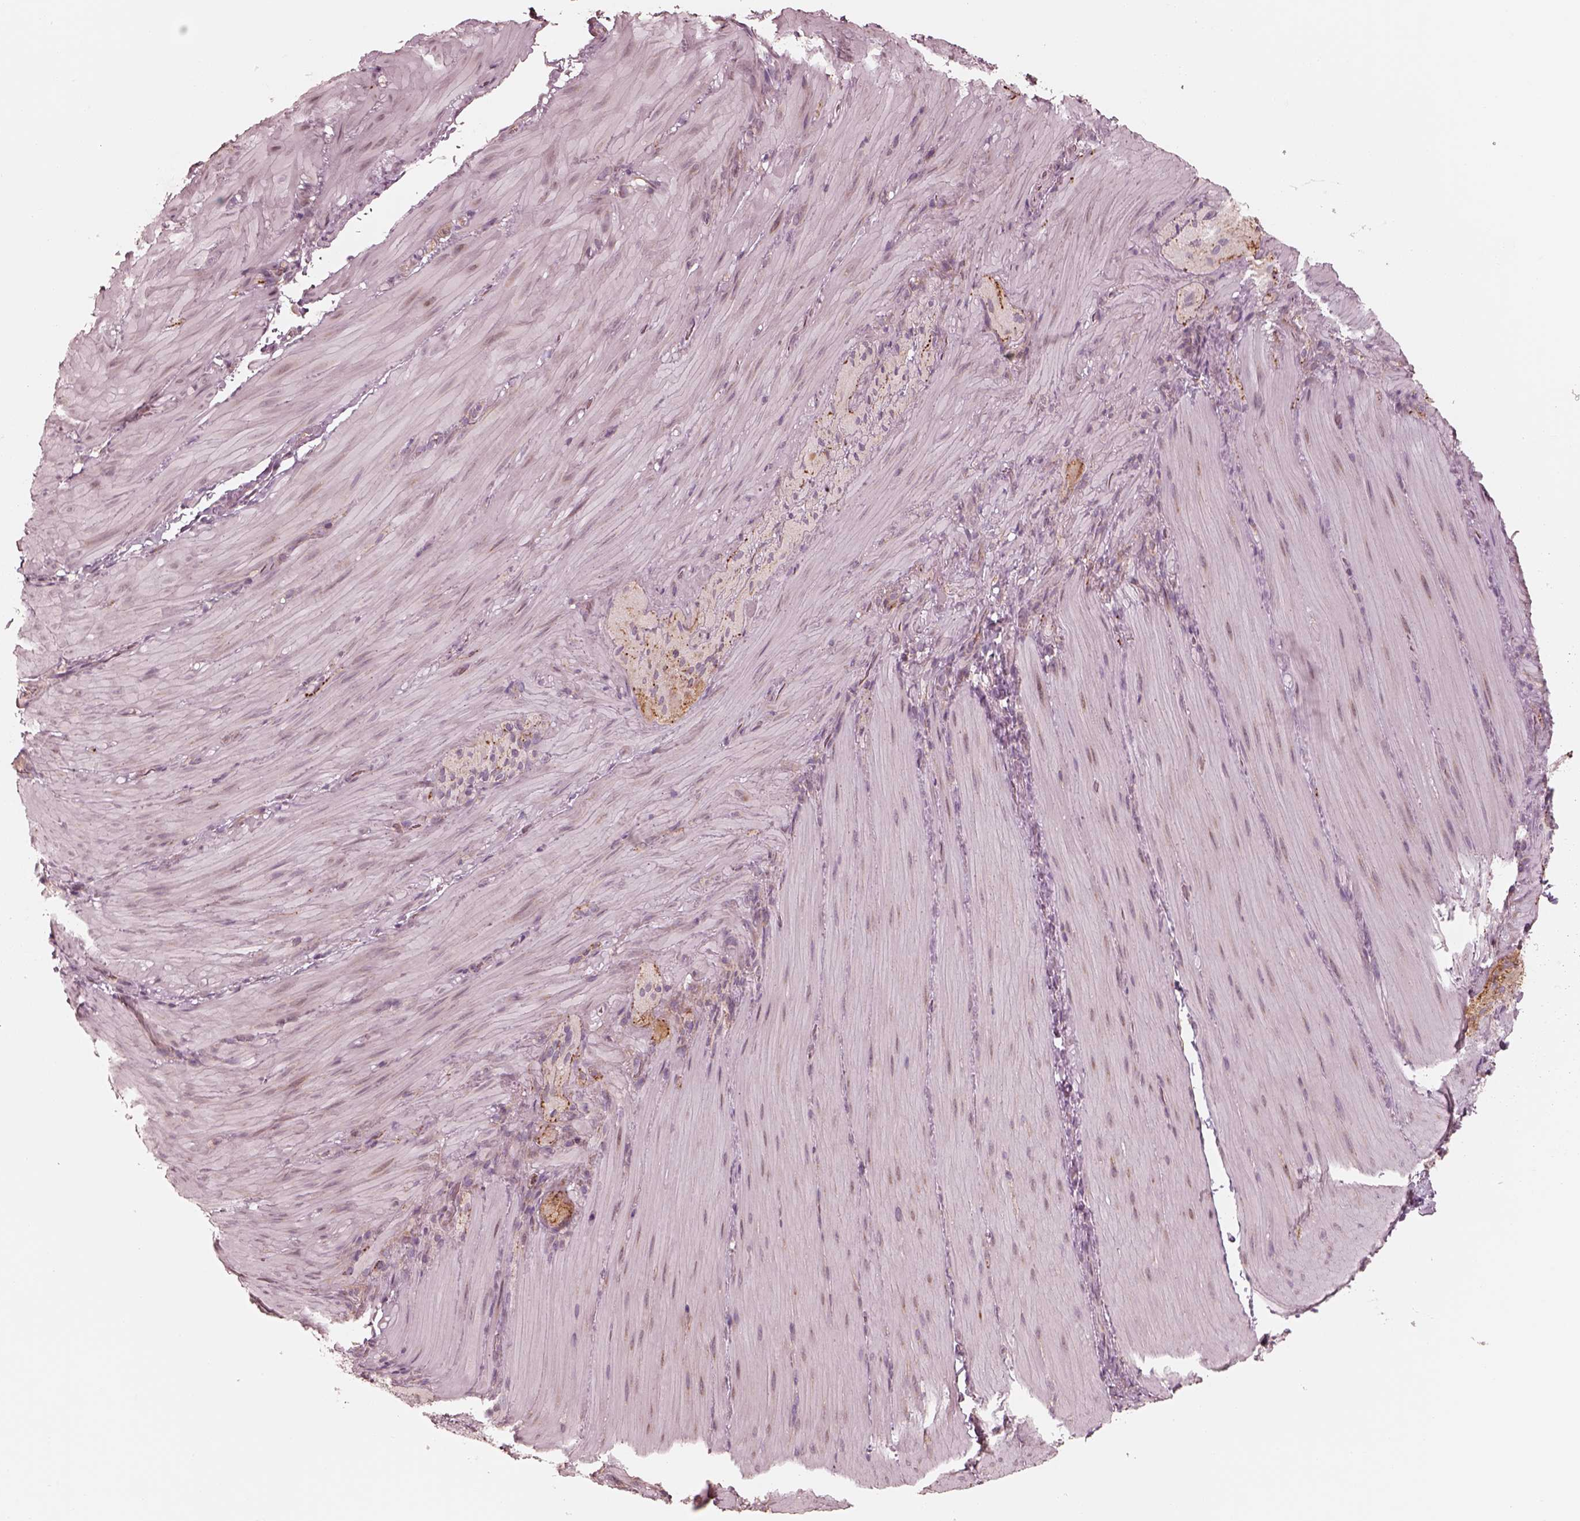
{"staining": {"intensity": "negative", "quantity": "none", "location": "none"}, "tissue": "smooth muscle", "cell_type": "Smooth muscle cells", "image_type": "normal", "snomed": [{"axis": "morphology", "description": "Normal tissue, NOS"}, {"axis": "topography", "description": "Smooth muscle"}, {"axis": "topography", "description": "Colon"}], "caption": "The photomicrograph exhibits no significant positivity in smooth muscle cells of smooth muscle. (DAB immunohistochemistry visualized using brightfield microscopy, high magnification).", "gene": "RAB3C", "patient": {"sex": "male", "age": 73}}